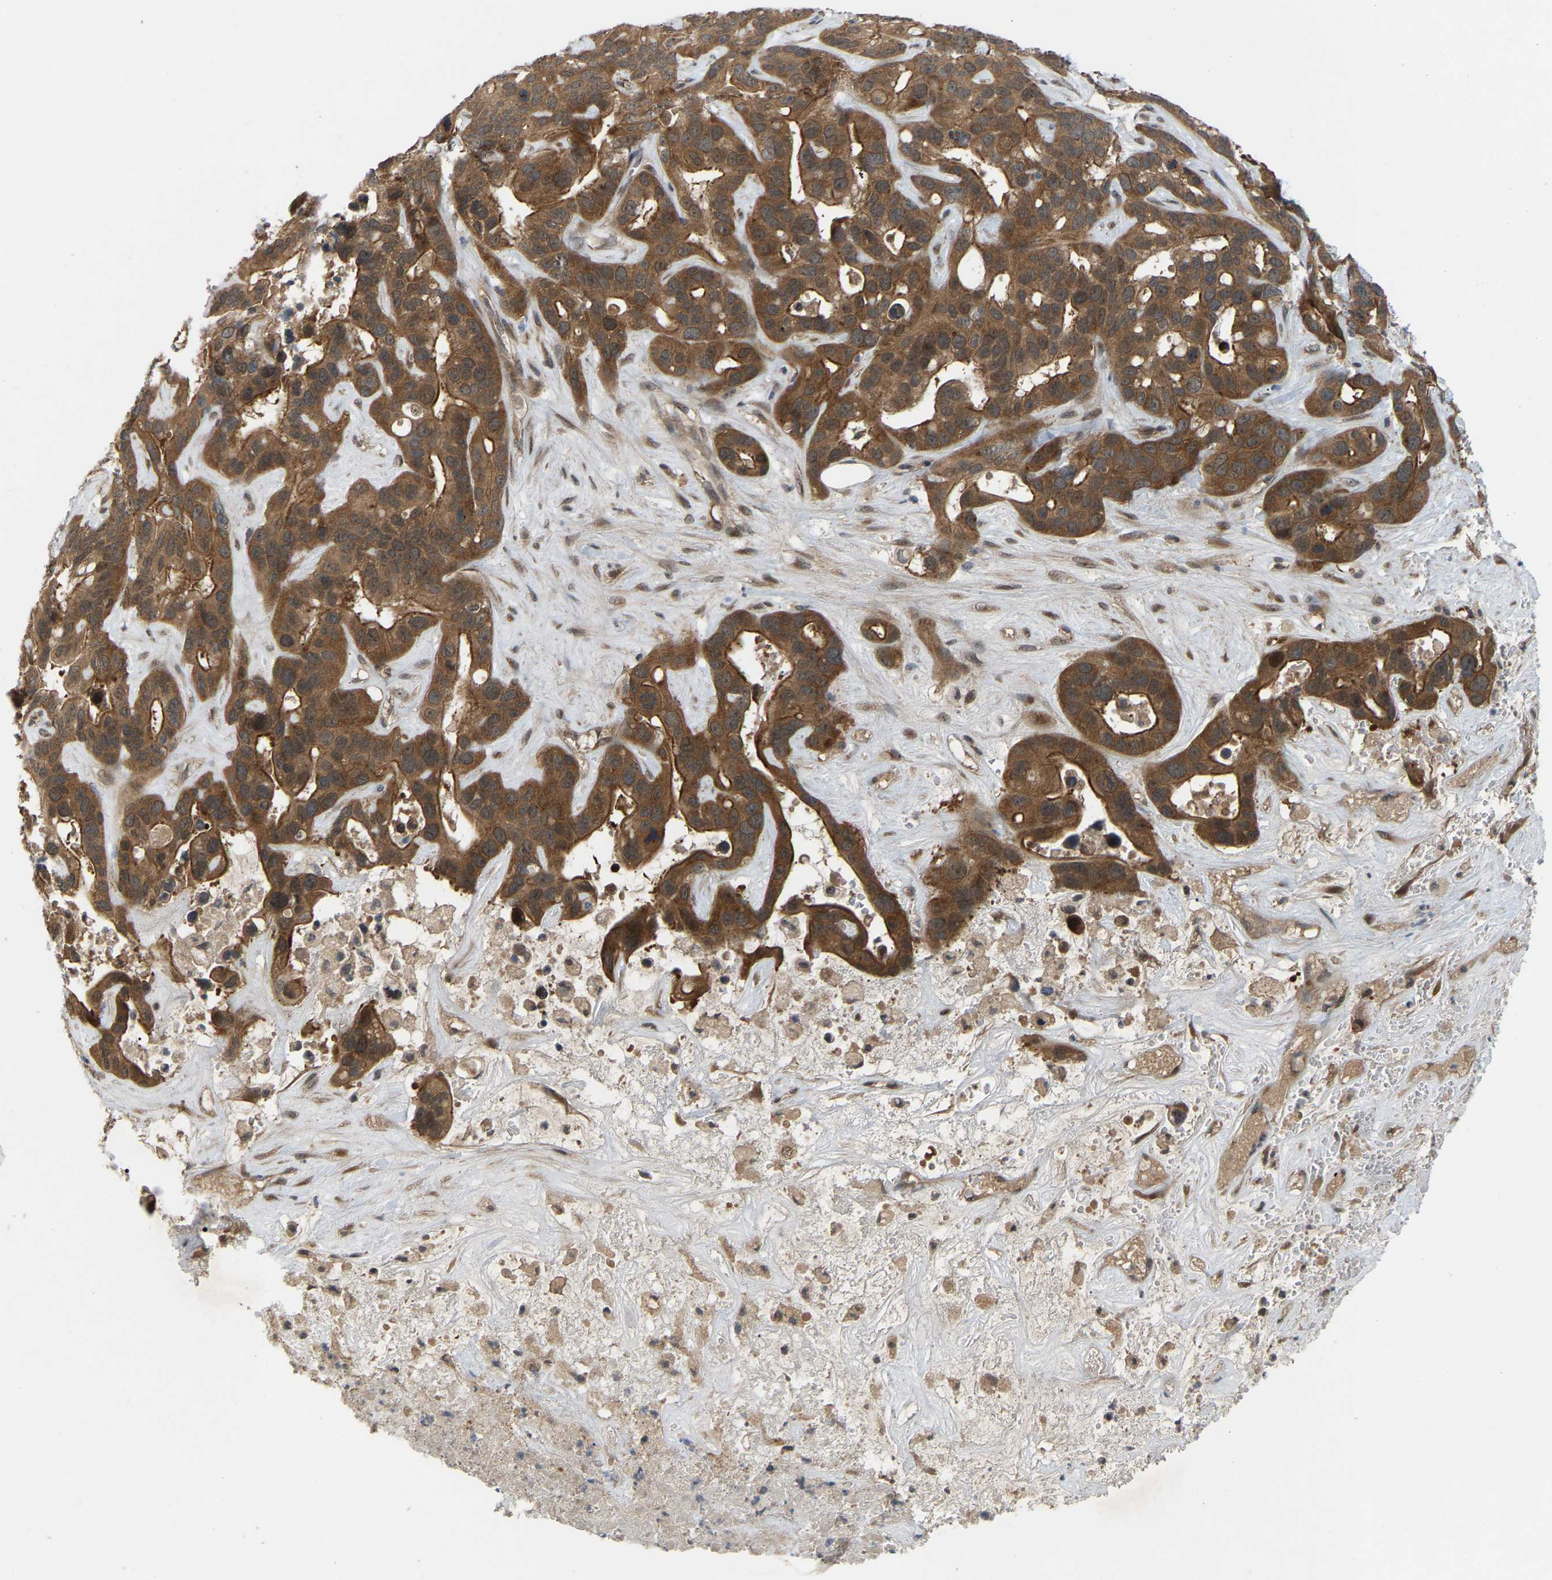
{"staining": {"intensity": "strong", "quantity": ">75%", "location": "cytoplasmic/membranous"}, "tissue": "liver cancer", "cell_type": "Tumor cells", "image_type": "cancer", "snomed": [{"axis": "morphology", "description": "Cholangiocarcinoma"}, {"axis": "topography", "description": "Liver"}], "caption": "Approximately >75% of tumor cells in human liver cancer reveal strong cytoplasmic/membranous protein staining as visualized by brown immunohistochemical staining.", "gene": "CROT", "patient": {"sex": "female", "age": 65}}